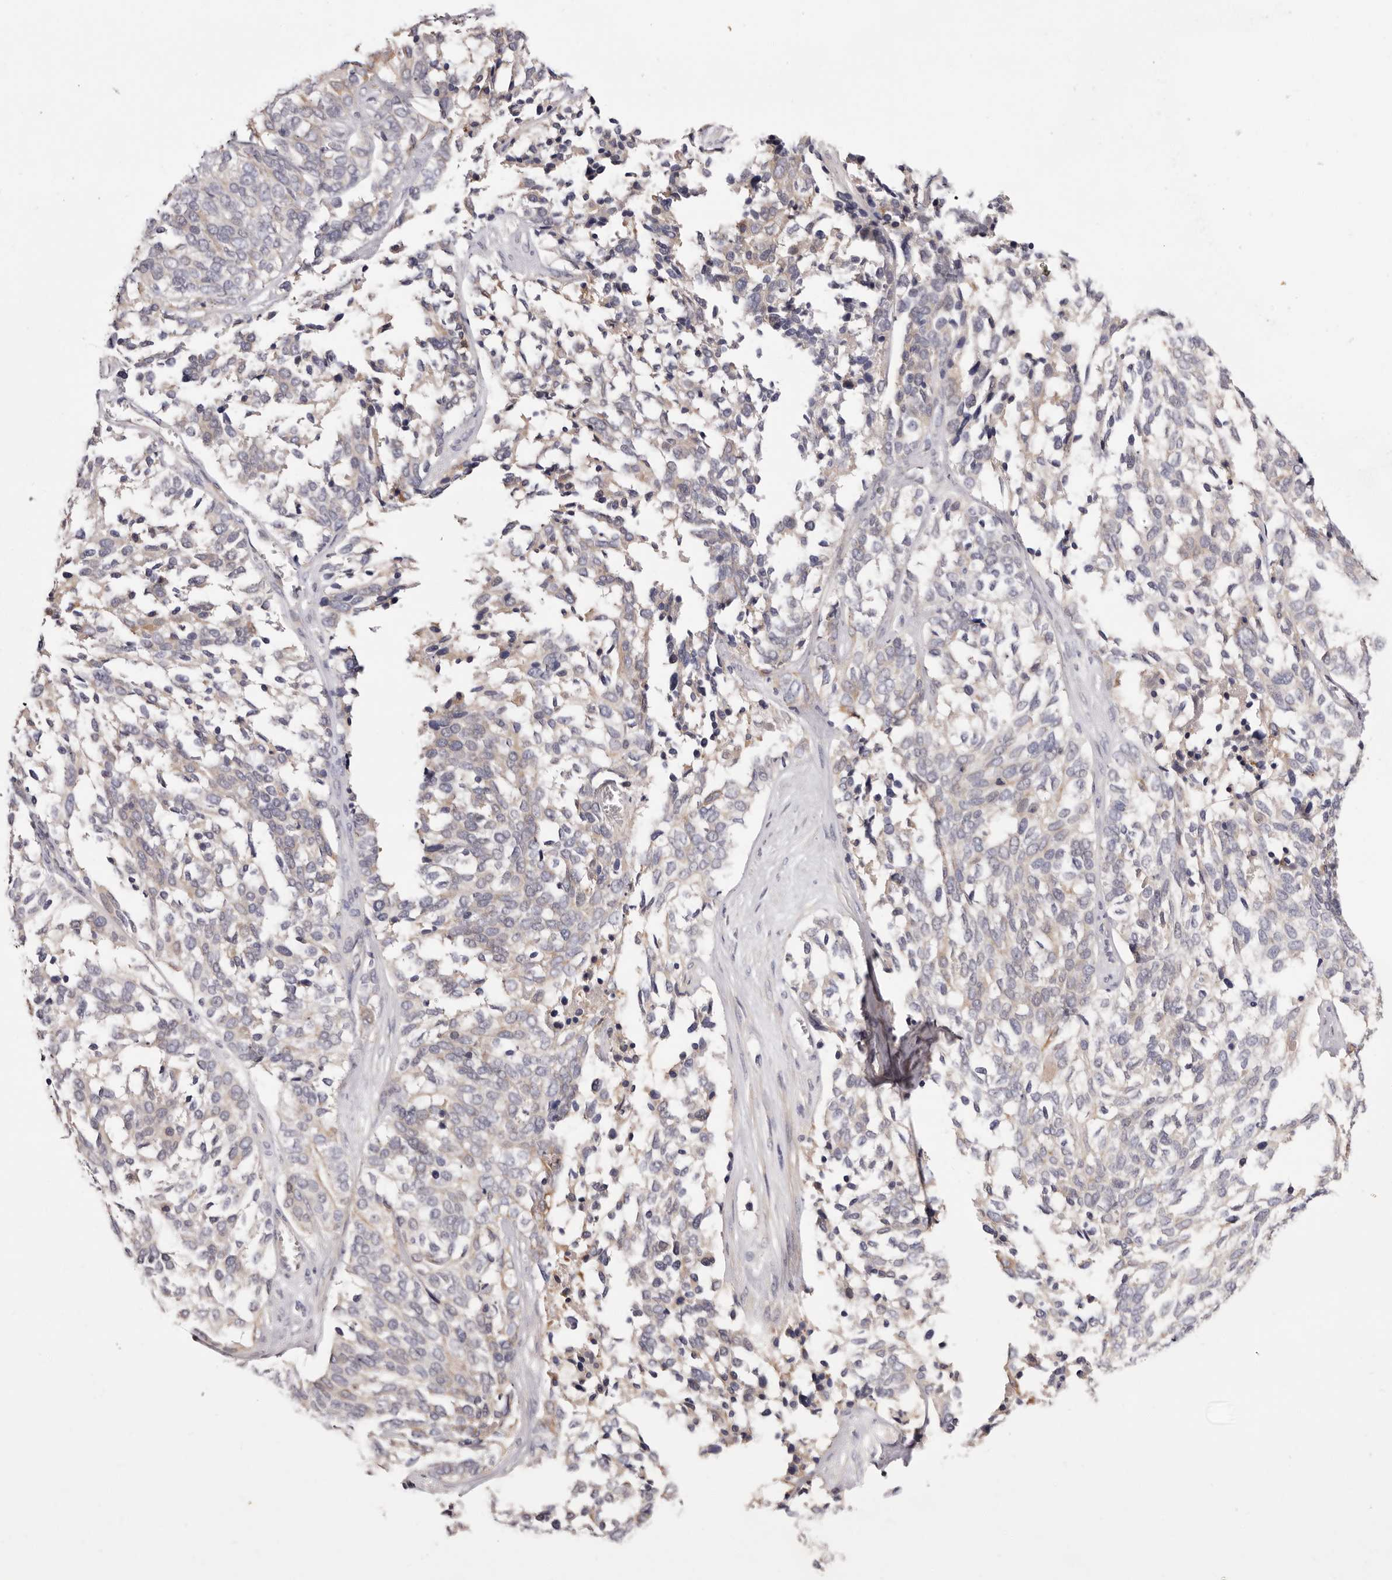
{"staining": {"intensity": "negative", "quantity": "none", "location": "none"}, "tissue": "ovarian cancer", "cell_type": "Tumor cells", "image_type": "cancer", "snomed": [{"axis": "morphology", "description": "Cystadenocarcinoma, serous, NOS"}, {"axis": "topography", "description": "Ovary"}], "caption": "Human ovarian cancer (serous cystadenocarcinoma) stained for a protein using immunohistochemistry (IHC) demonstrates no positivity in tumor cells.", "gene": "STK16", "patient": {"sex": "female", "age": 44}}